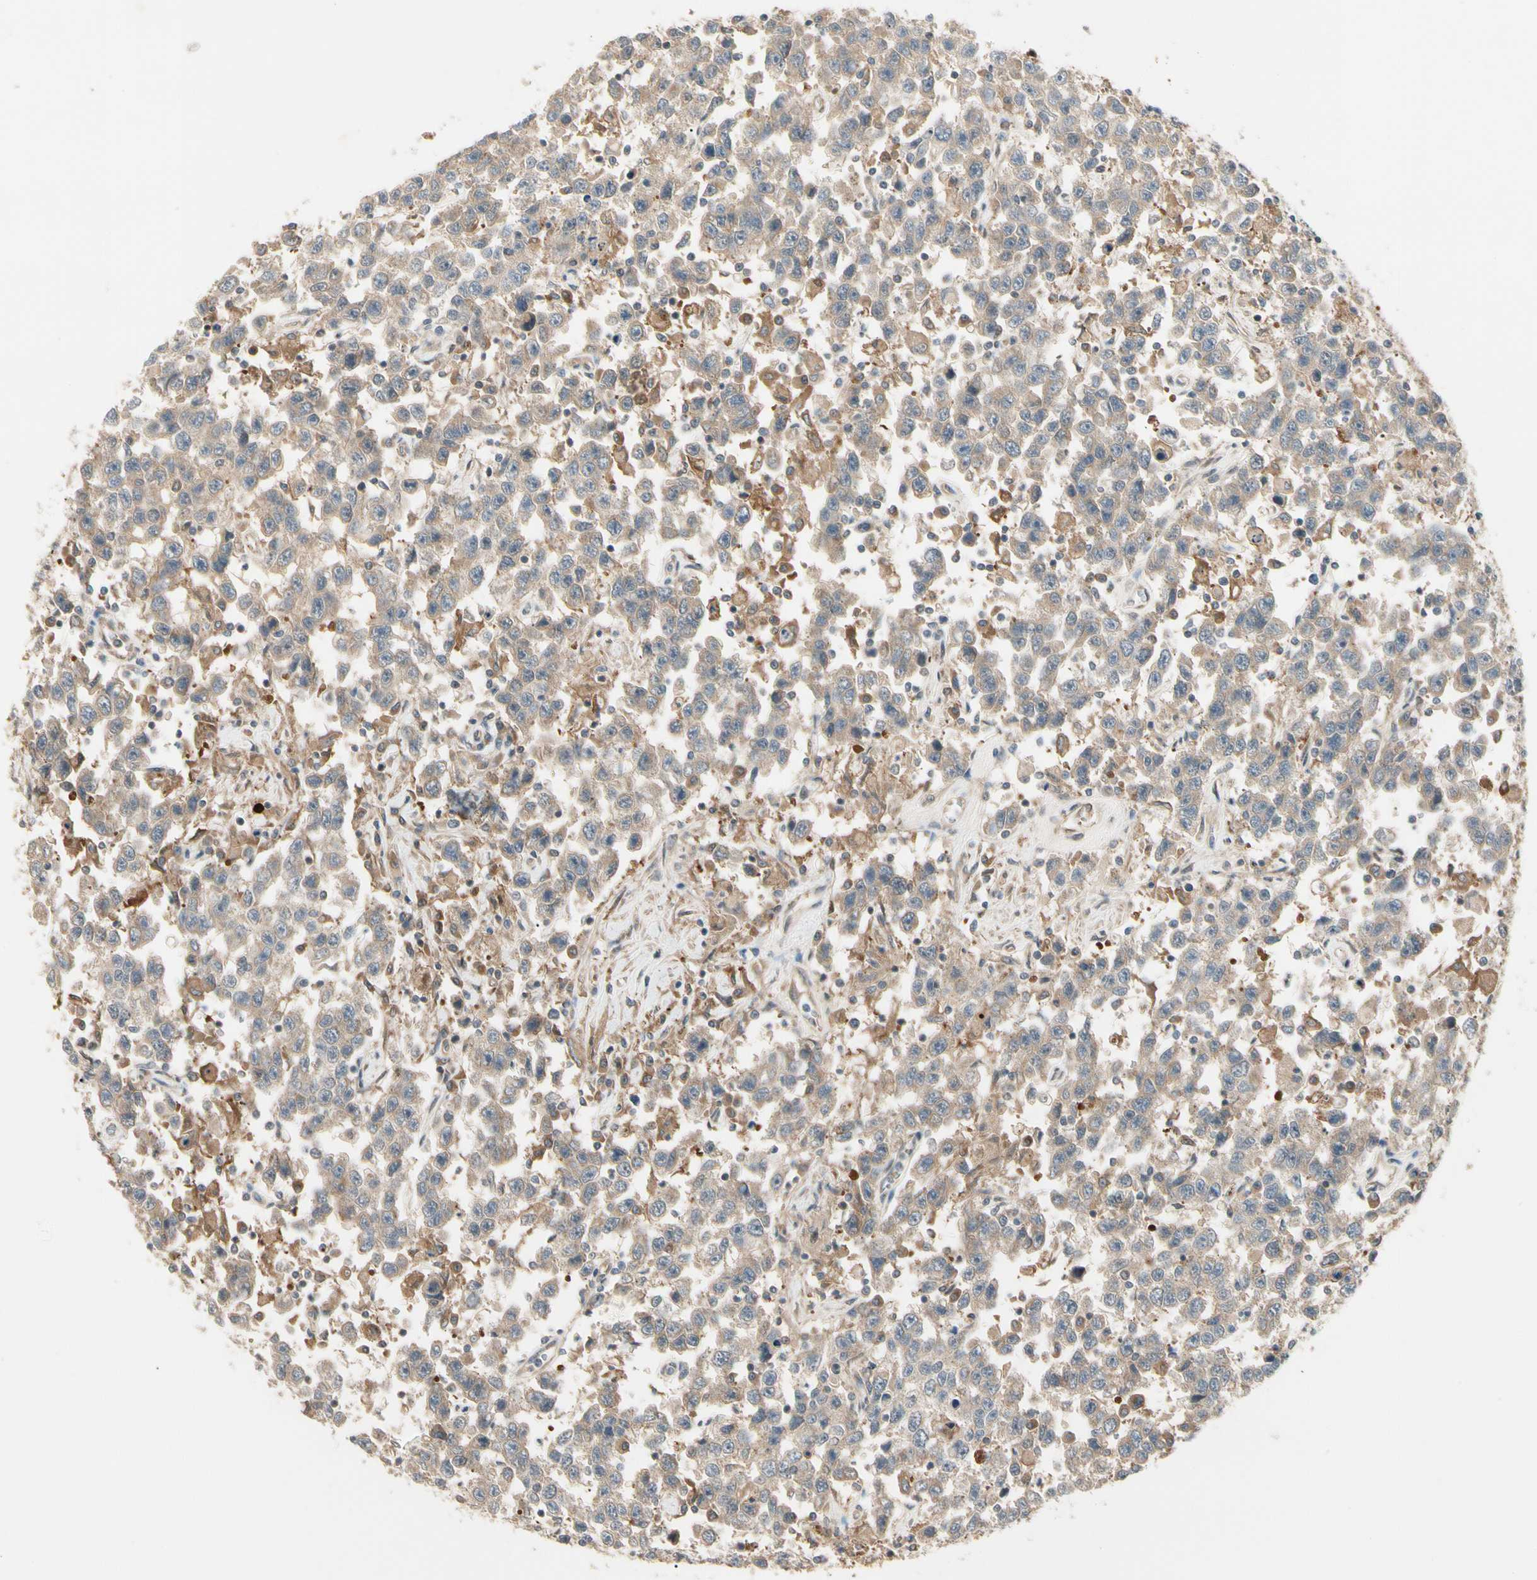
{"staining": {"intensity": "moderate", "quantity": ">75%", "location": "cytoplasmic/membranous"}, "tissue": "testis cancer", "cell_type": "Tumor cells", "image_type": "cancer", "snomed": [{"axis": "morphology", "description": "Seminoma, NOS"}, {"axis": "topography", "description": "Testis"}], "caption": "A micrograph of seminoma (testis) stained for a protein demonstrates moderate cytoplasmic/membranous brown staining in tumor cells.", "gene": "F2R", "patient": {"sex": "male", "age": 41}}